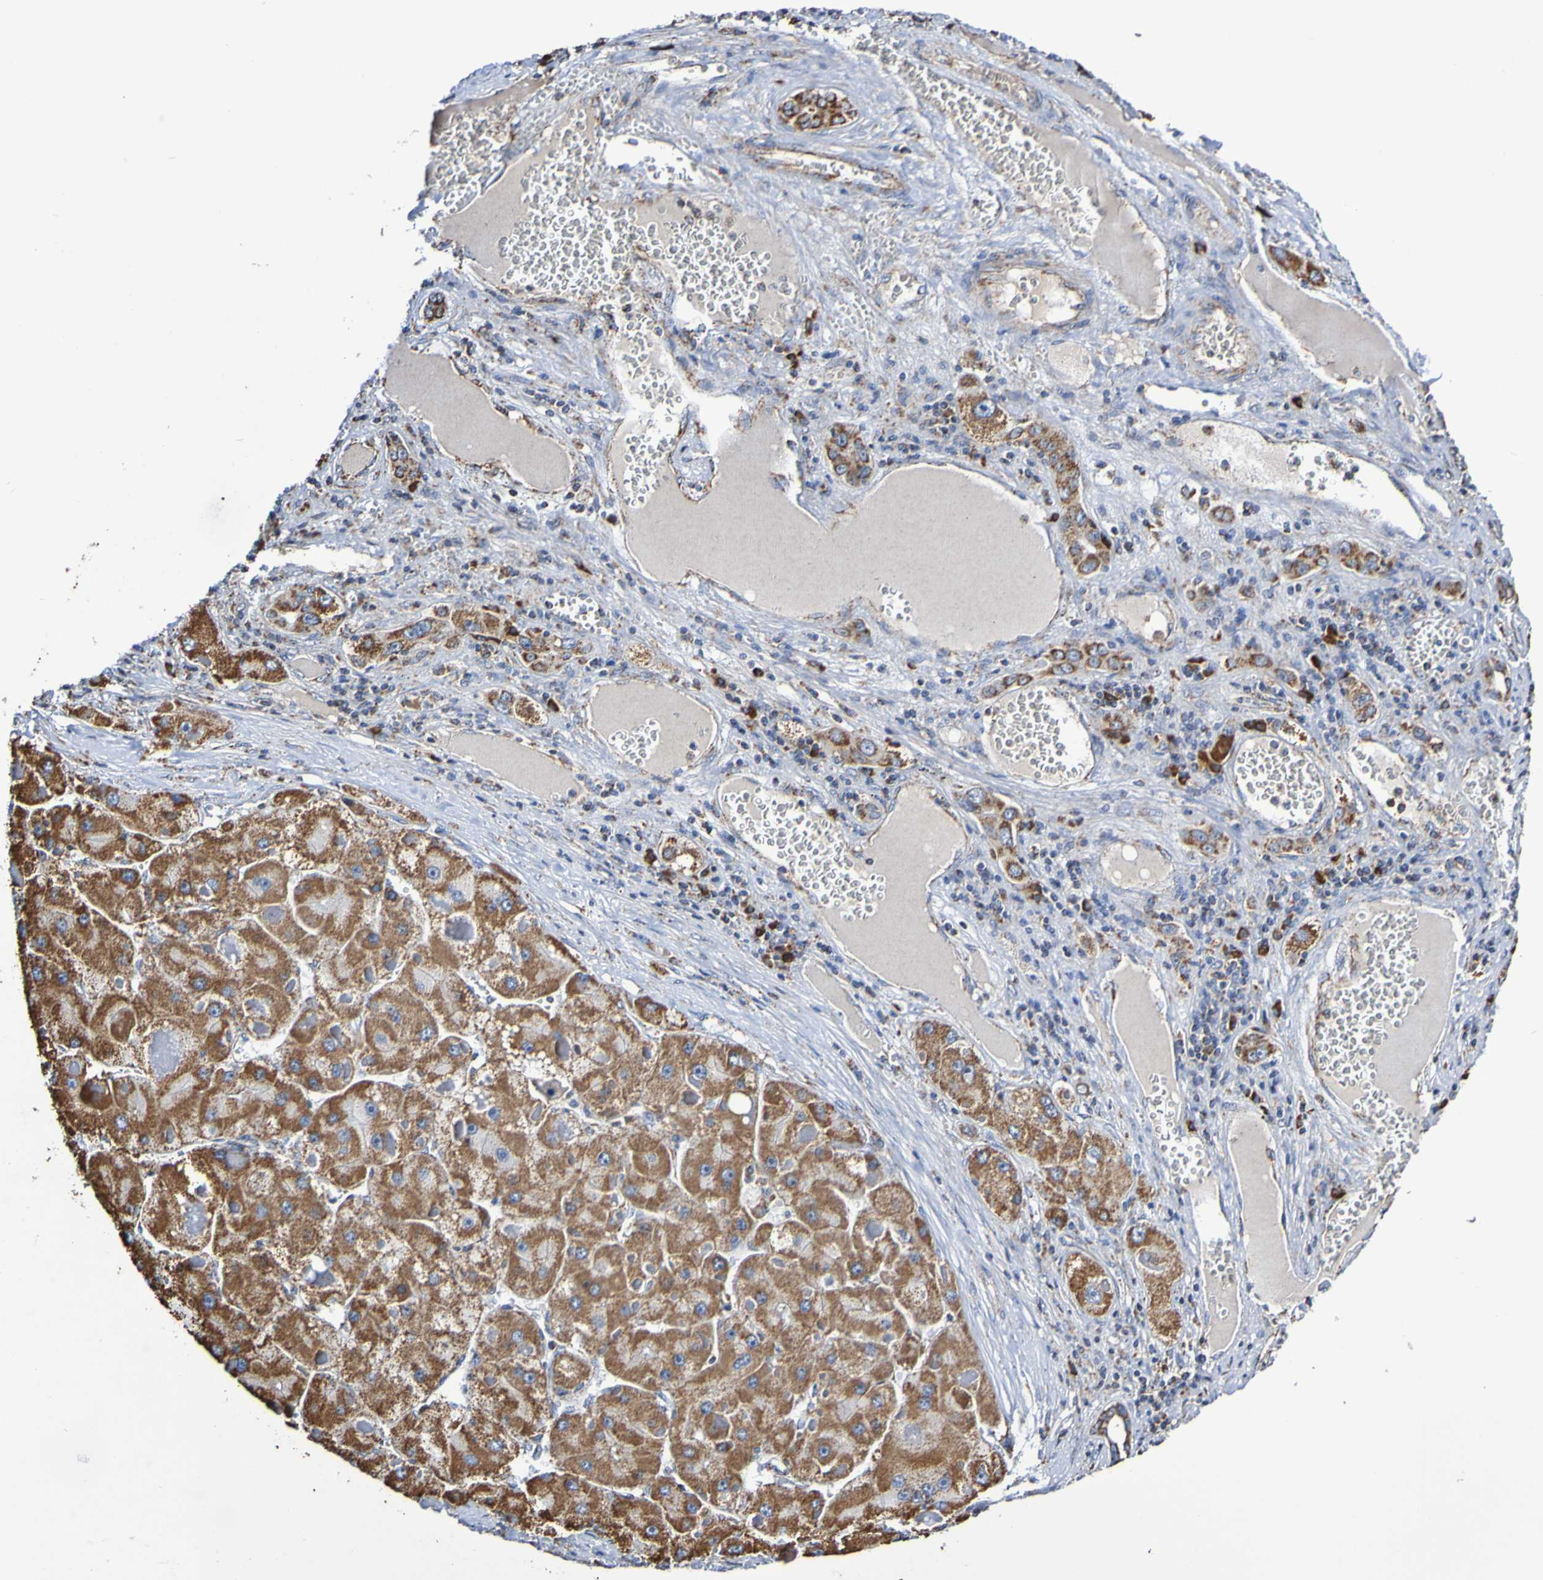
{"staining": {"intensity": "strong", "quantity": ">75%", "location": "cytoplasmic/membranous"}, "tissue": "liver cancer", "cell_type": "Tumor cells", "image_type": "cancer", "snomed": [{"axis": "morphology", "description": "Carcinoma, Hepatocellular, NOS"}, {"axis": "topography", "description": "Liver"}], "caption": "This histopathology image demonstrates liver hepatocellular carcinoma stained with IHC to label a protein in brown. The cytoplasmic/membranous of tumor cells show strong positivity for the protein. Nuclei are counter-stained blue.", "gene": "IL18R1", "patient": {"sex": "female", "age": 73}}